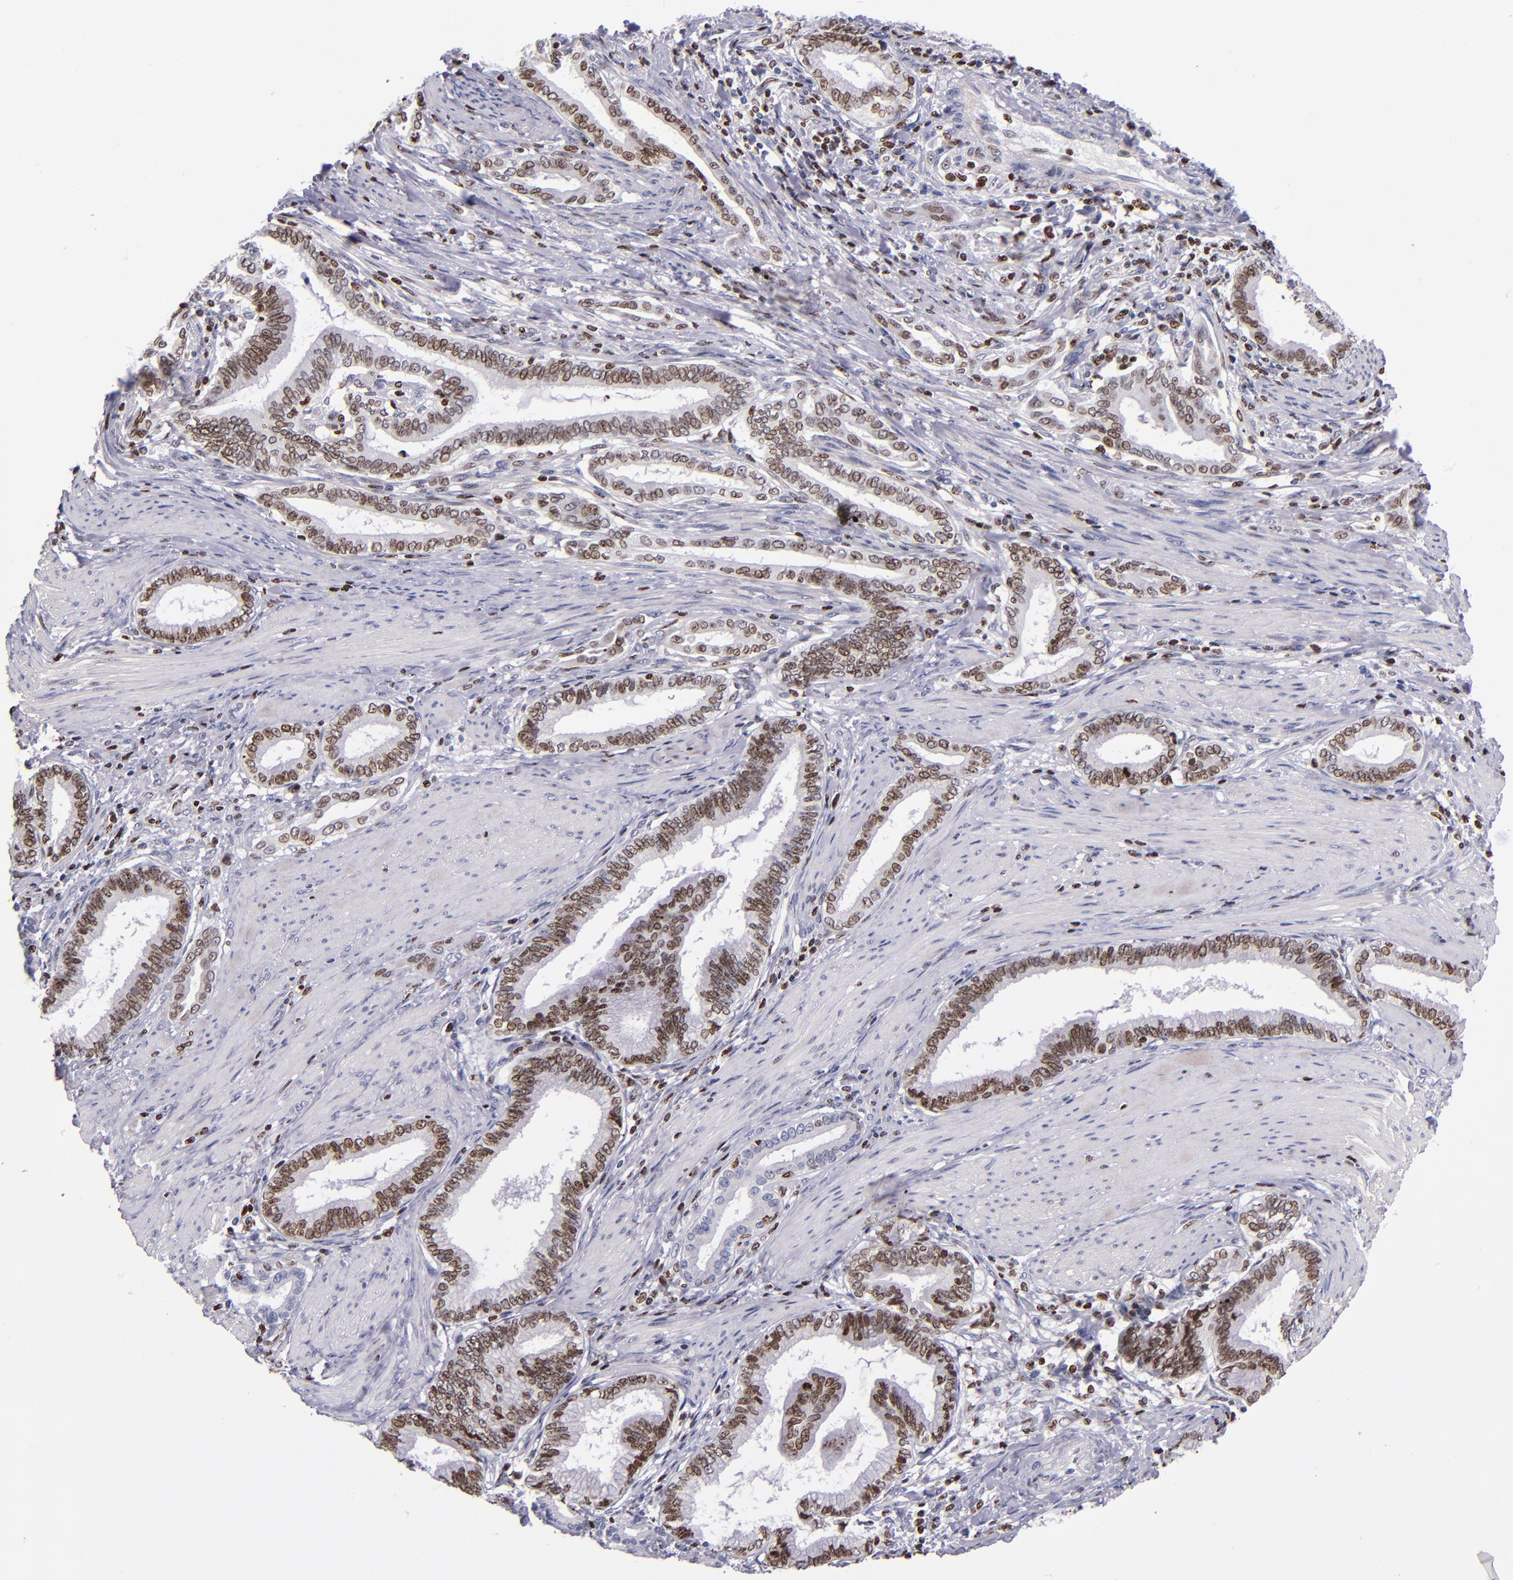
{"staining": {"intensity": "moderate", "quantity": "25%-75%", "location": "nuclear"}, "tissue": "pancreatic cancer", "cell_type": "Tumor cells", "image_type": "cancer", "snomed": [{"axis": "morphology", "description": "Adenocarcinoma, NOS"}, {"axis": "topography", "description": "Pancreas"}], "caption": "Brown immunohistochemical staining in pancreatic adenocarcinoma exhibits moderate nuclear positivity in approximately 25%-75% of tumor cells.", "gene": "CDKL5", "patient": {"sex": "female", "age": 64}}